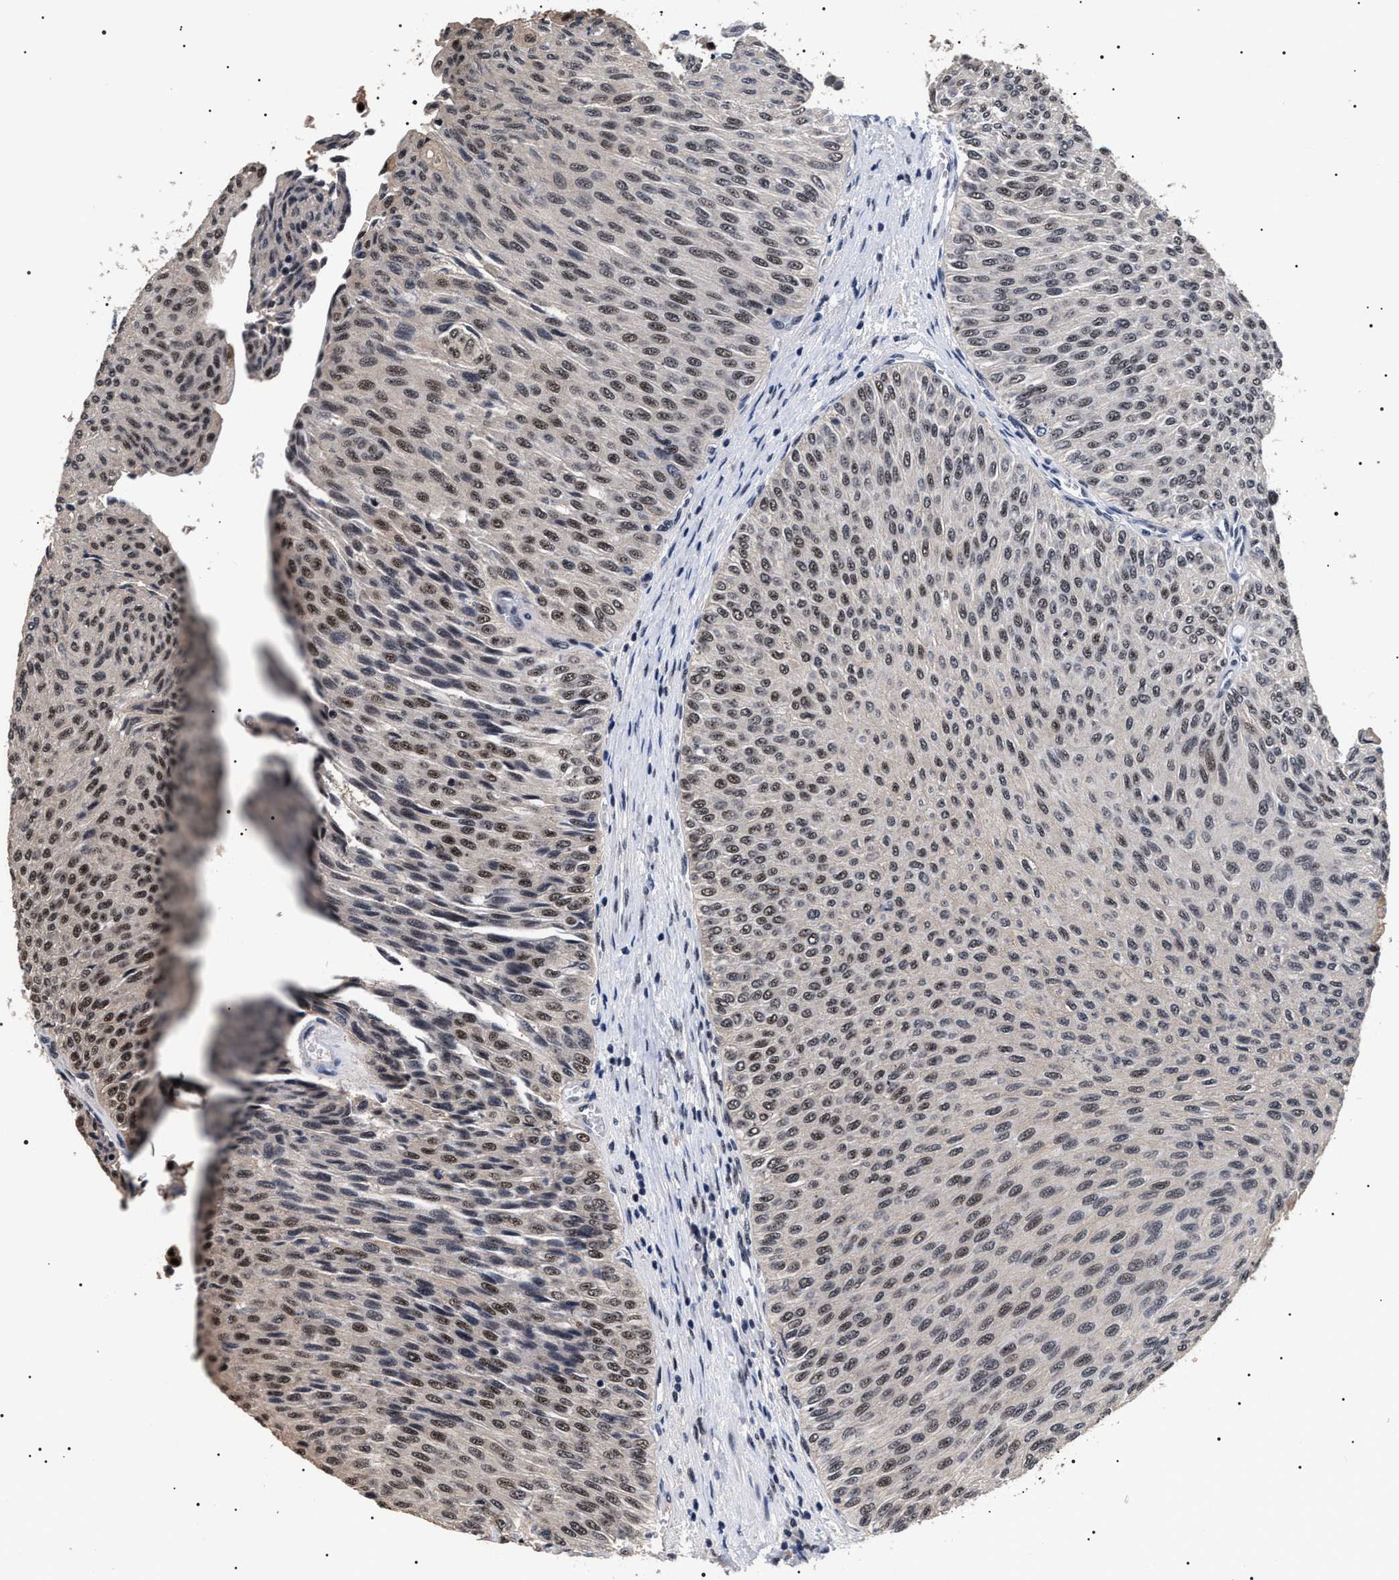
{"staining": {"intensity": "moderate", "quantity": "25%-75%", "location": "nuclear"}, "tissue": "urothelial cancer", "cell_type": "Tumor cells", "image_type": "cancer", "snomed": [{"axis": "morphology", "description": "Urothelial carcinoma, Low grade"}, {"axis": "topography", "description": "Urinary bladder"}], "caption": "The histopathology image reveals a brown stain indicating the presence of a protein in the nuclear of tumor cells in urothelial cancer.", "gene": "CAAP1", "patient": {"sex": "male", "age": 78}}